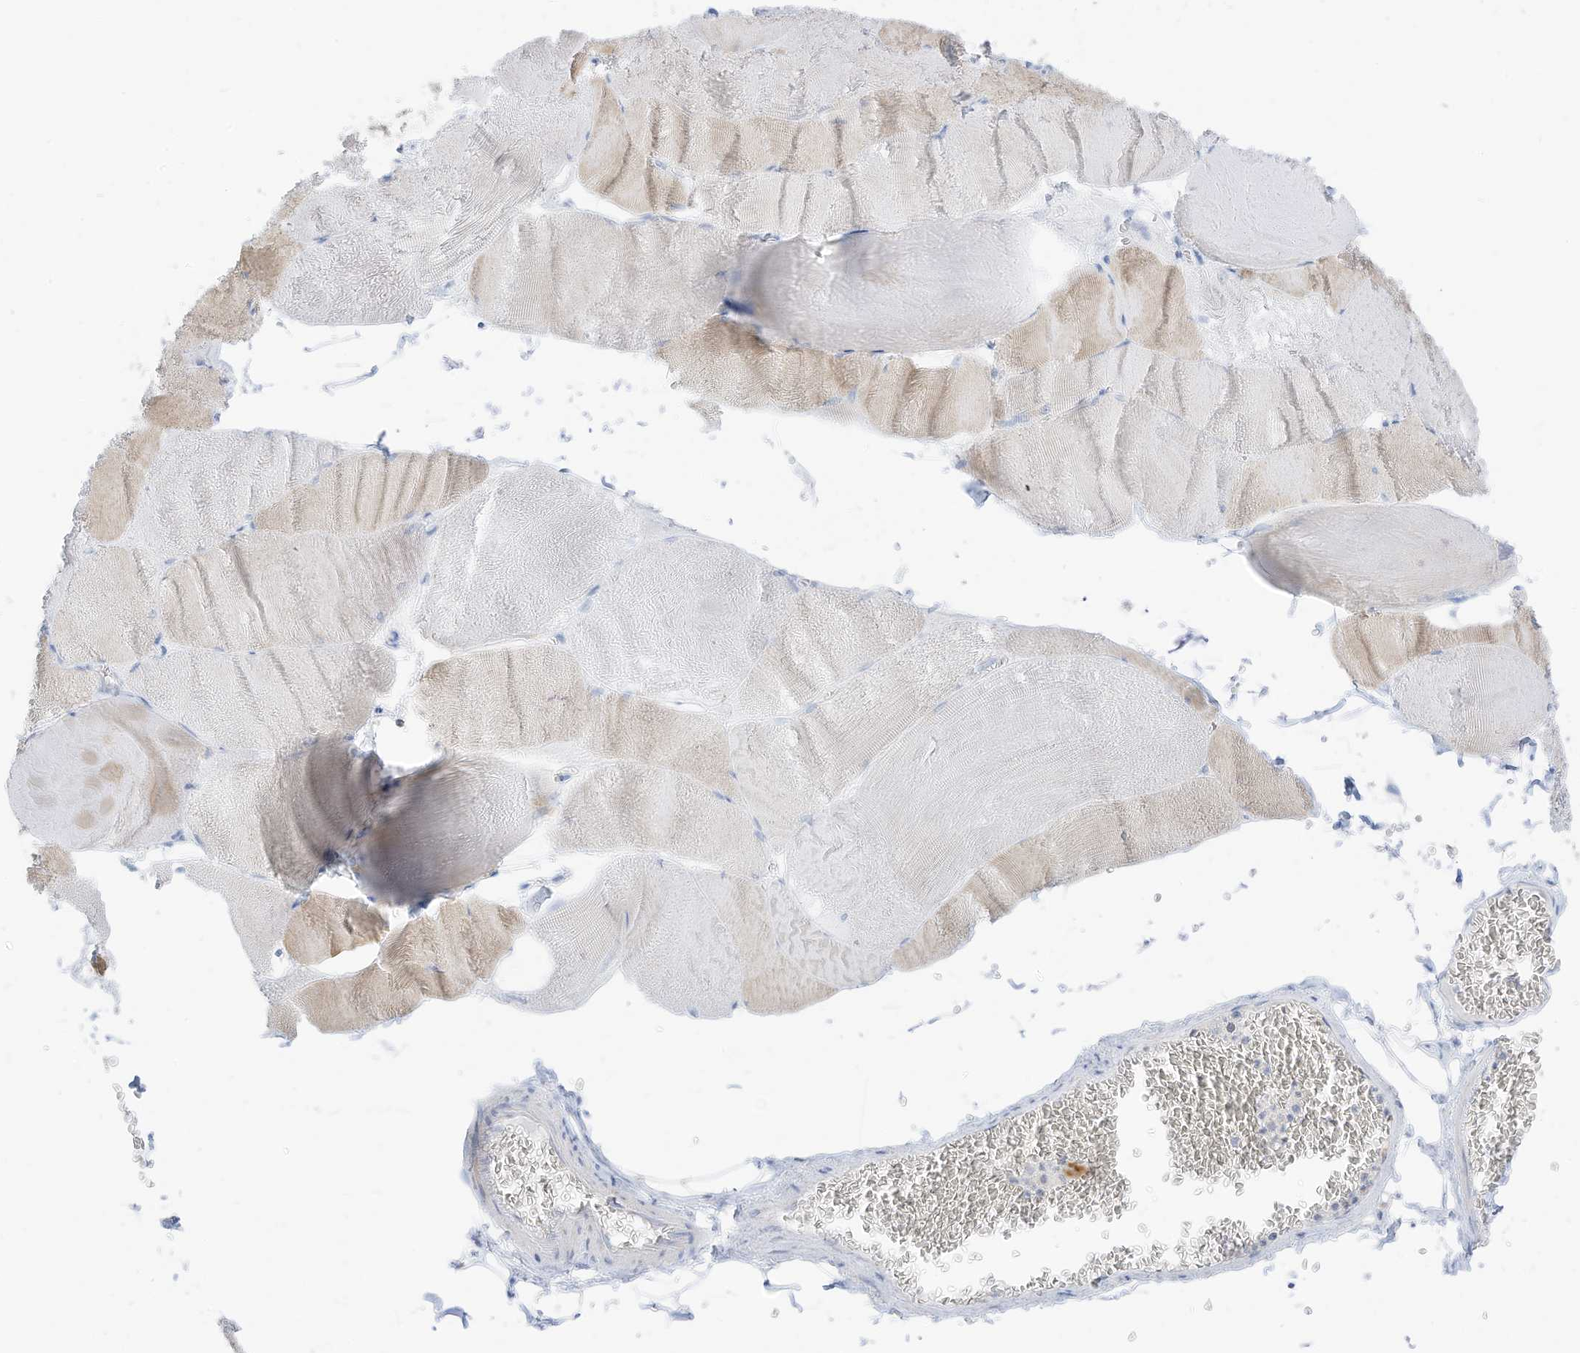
{"staining": {"intensity": "weak", "quantity": "<25%", "location": "cytoplasmic/membranous"}, "tissue": "skeletal muscle", "cell_type": "Myocytes", "image_type": "normal", "snomed": [{"axis": "morphology", "description": "Normal tissue, NOS"}, {"axis": "morphology", "description": "Basal cell carcinoma"}, {"axis": "topography", "description": "Skeletal muscle"}], "caption": "High power microscopy photomicrograph of an immunohistochemistry histopathology image of benign skeletal muscle, revealing no significant expression in myocytes.", "gene": "ETHE1", "patient": {"sex": "female", "age": 64}}